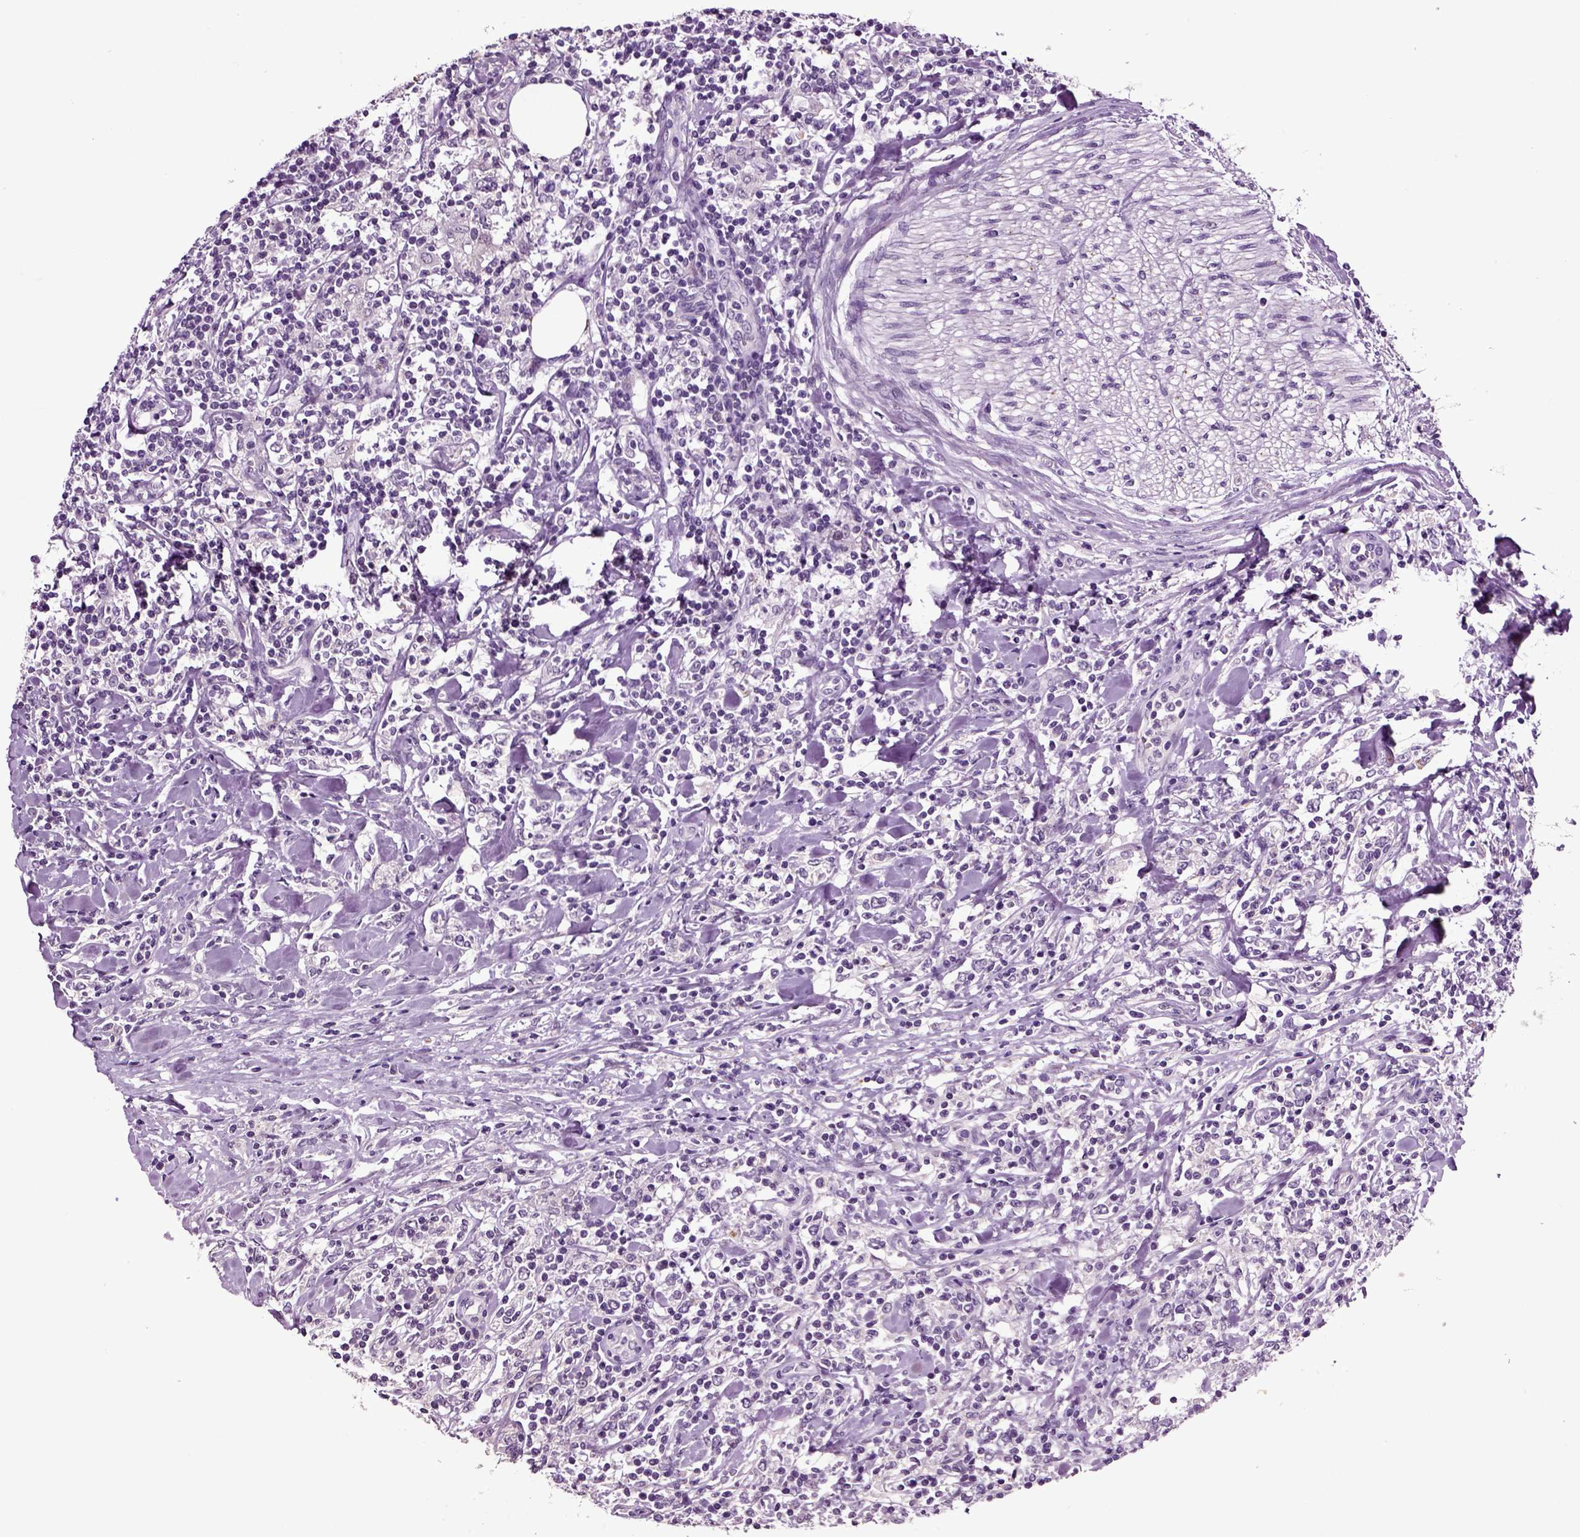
{"staining": {"intensity": "negative", "quantity": "none", "location": "none"}, "tissue": "lymphoma", "cell_type": "Tumor cells", "image_type": "cancer", "snomed": [{"axis": "morphology", "description": "Malignant lymphoma, non-Hodgkin's type, High grade"}, {"axis": "topography", "description": "Lymph node"}], "caption": "This is an immunohistochemistry histopathology image of high-grade malignant lymphoma, non-Hodgkin's type. There is no positivity in tumor cells.", "gene": "CRHR1", "patient": {"sex": "female", "age": 84}}